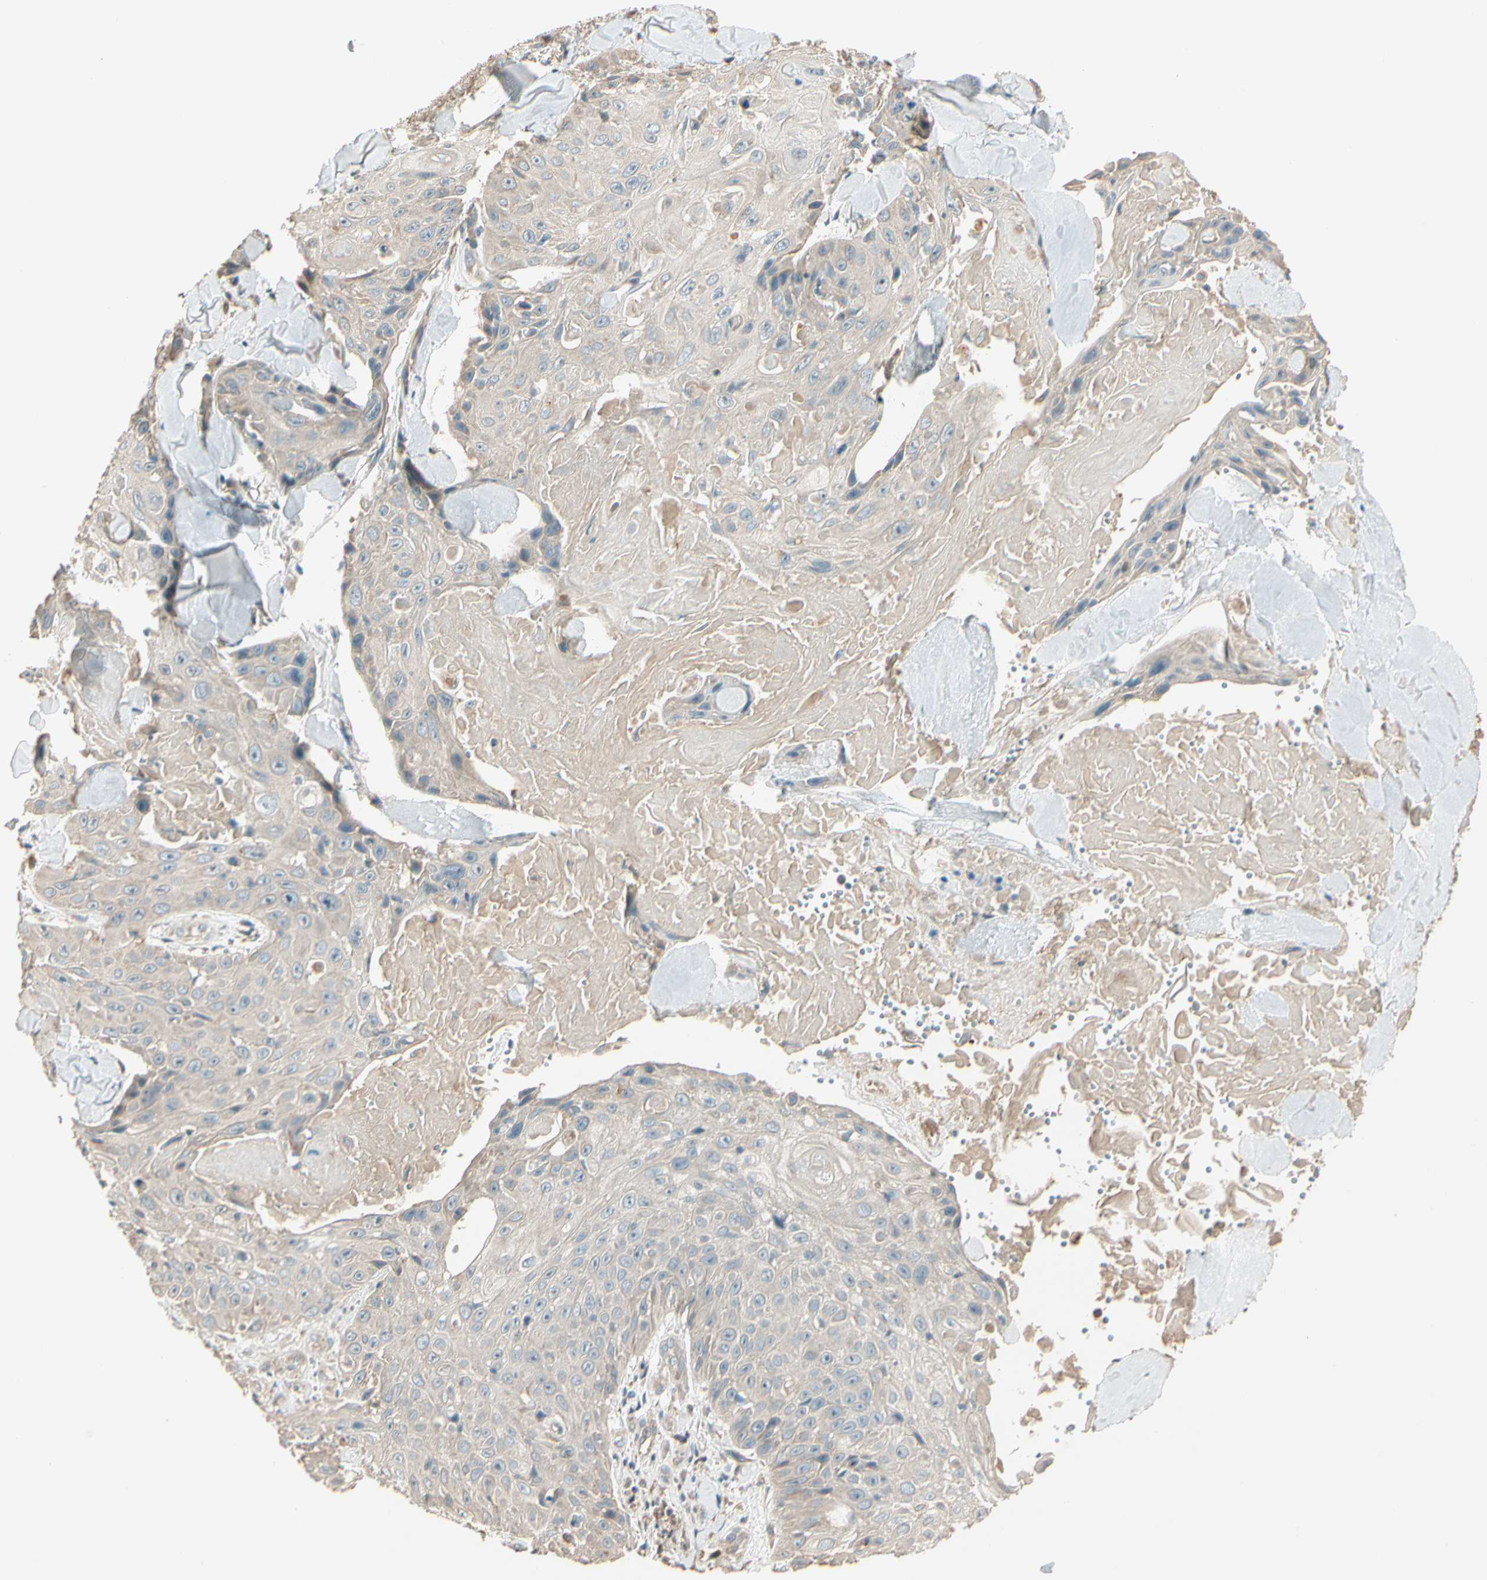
{"staining": {"intensity": "weak", "quantity": ">75%", "location": "cytoplasmic/membranous"}, "tissue": "skin cancer", "cell_type": "Tumor cells", "image_type": "cancer", "snomed": [{"axis": "morphology", "description": "Squamous cell carcinoma, NOS"}, {"axis": "topography", "description": "Skin"}], "caption": "Skin cancer was stained to show a protein in brown. There is low levels of weak cytoplasmic/membranous positivity in about >75% of tumor cells.", "gene": "TNFRSF21", "patient": {"sex": "male", "age": 86}}